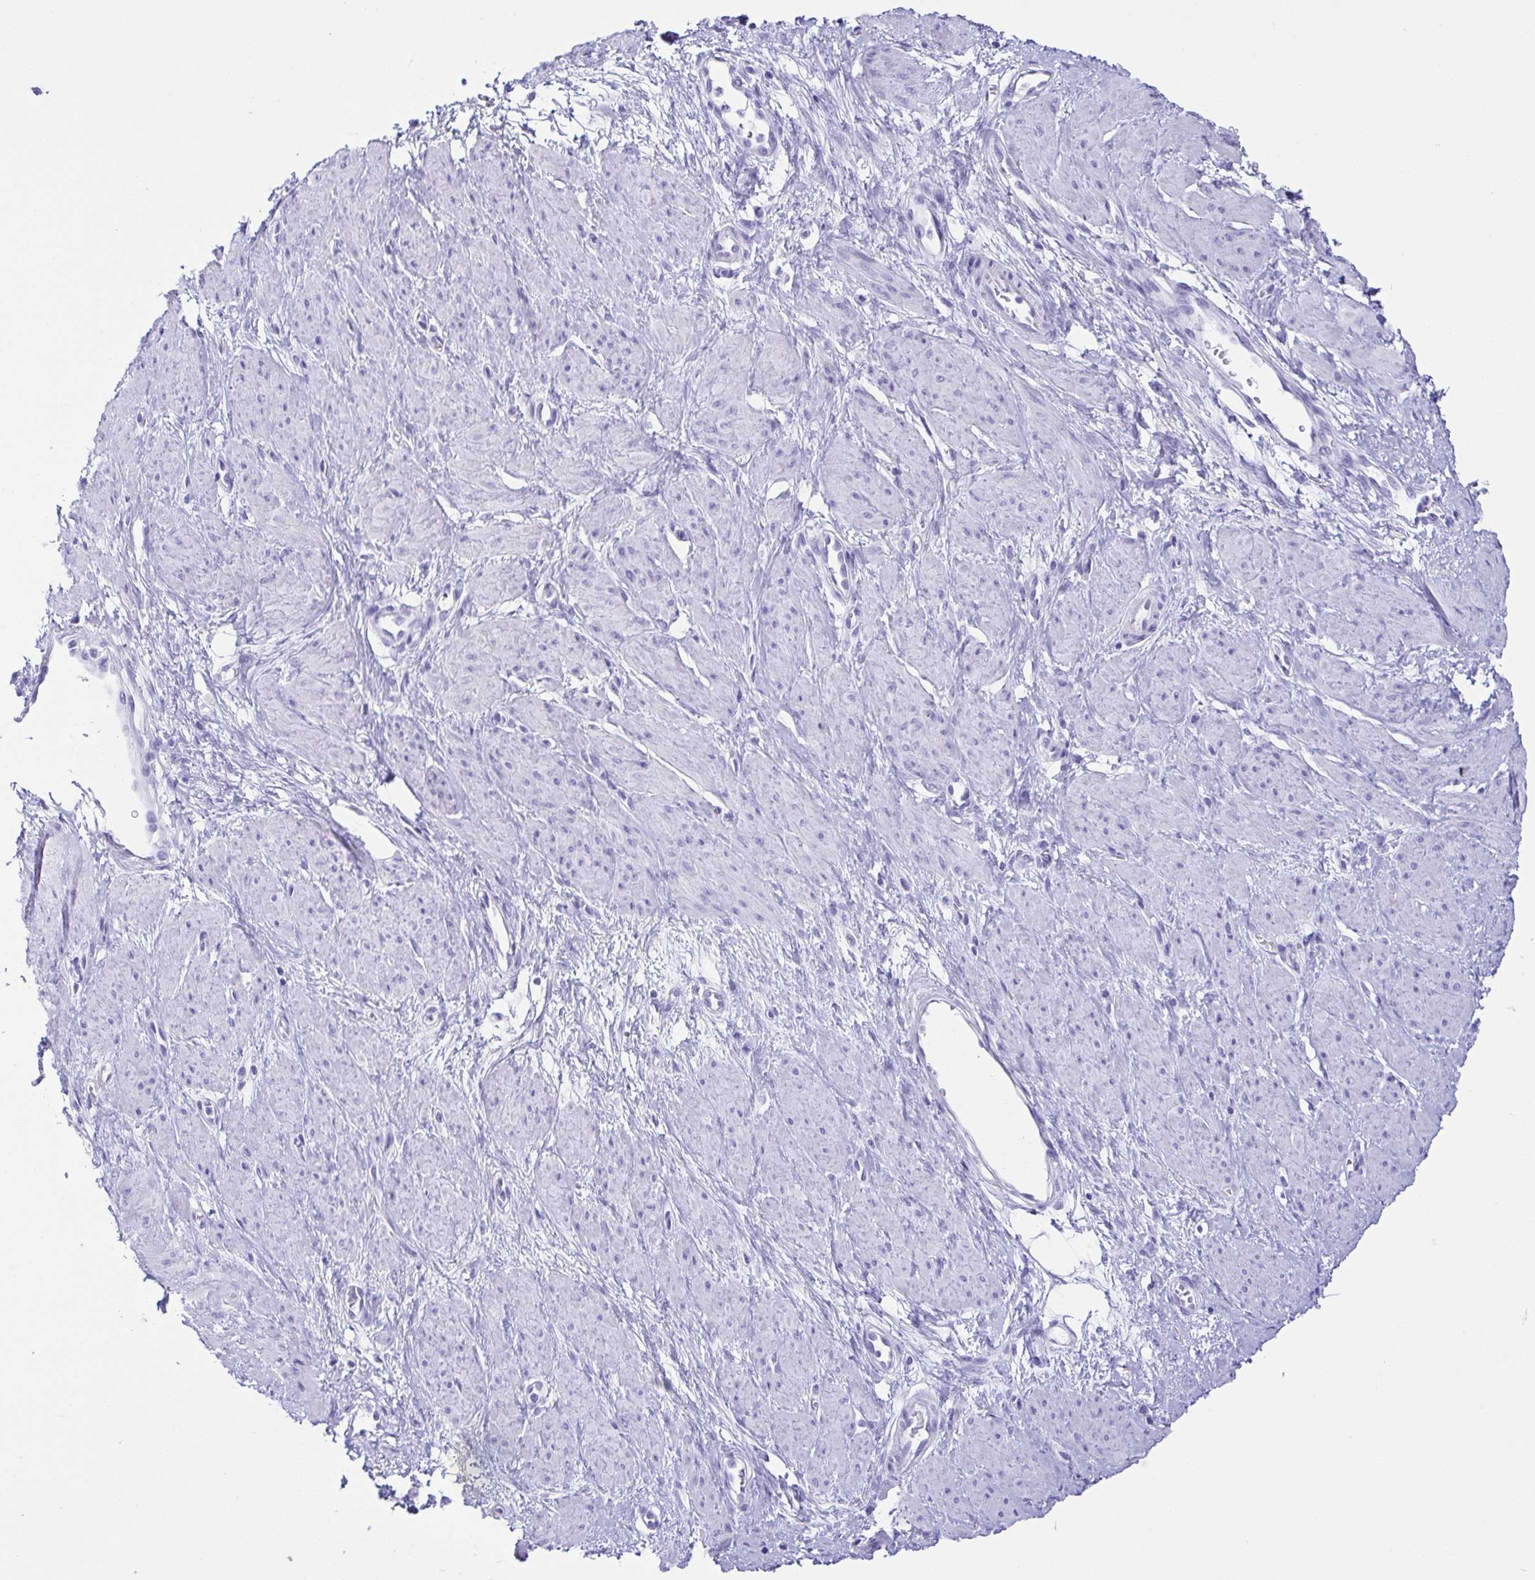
{"staining": {"intensity": "negative", "quantity": "none", "location": "none"}, "tissue": "smooth muscle", "cell_type": "Smooth muscle cells", "image_type": "normal", "snomed": [{"axis": "morphology", "description": "Normal tissue, NOS"}, {"axis": "topography", "description": "Smooth muscle"}, {"axis": "topography", "description": "Uterus"}], "caption": "High magnification brightfield microscopy of unremarkable smooth muscle stained with DAB (brown) and counterstained with hematoxylin (blue): smooth muscle cells show no significant expression. The staining is performed using DAB brown chromogen with nuclei counter-stained in using hematoxylin.", "gene": "CD164L2", "patient": {"sex": "female", "age": 39}}